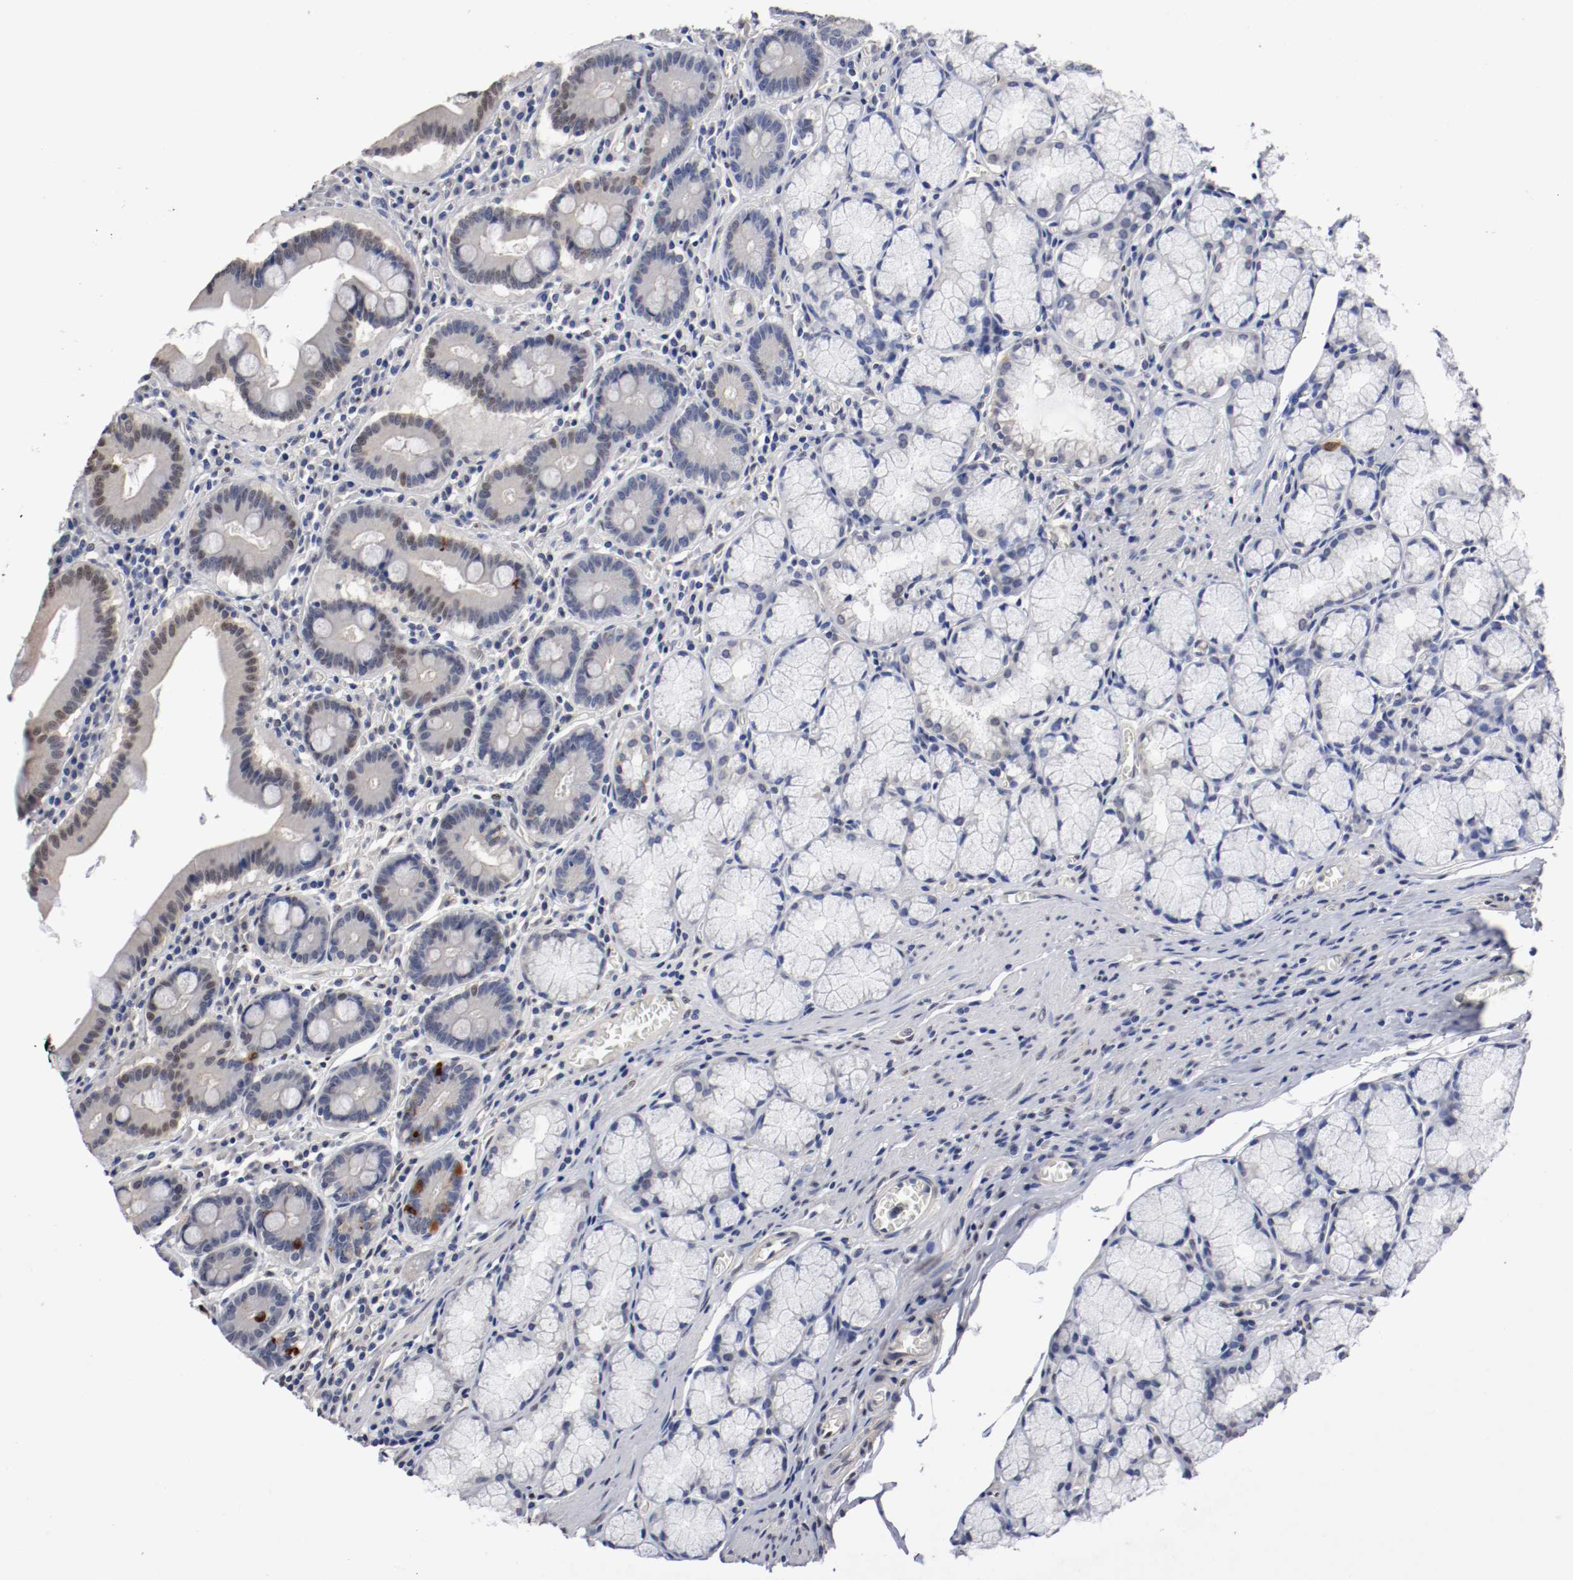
{"staining": {"intensity": "strong", "quantity": "25%-75%", "location": "nuclear"}, "tissue": "stomach", "cell_type": "Glandular cells", "image_type": "normal", "snomed": [{"axis": "morphology", "description": "Normal tissue, NOS"}, {"axis": "topography", "description": "Stomach, lower"}], "caption": "Protein expression analysis of normal stomach shows strong nuclear expression in about 25%-75% of glandular cells. The staining was performed using DAB (3,3'-diaminobenzidine), with brown indicating positive protein expression. Nuclei are stained blue with hematoxylin.", "gene": "FOSL2", "patient": {"sex": "male", "age": 56}}